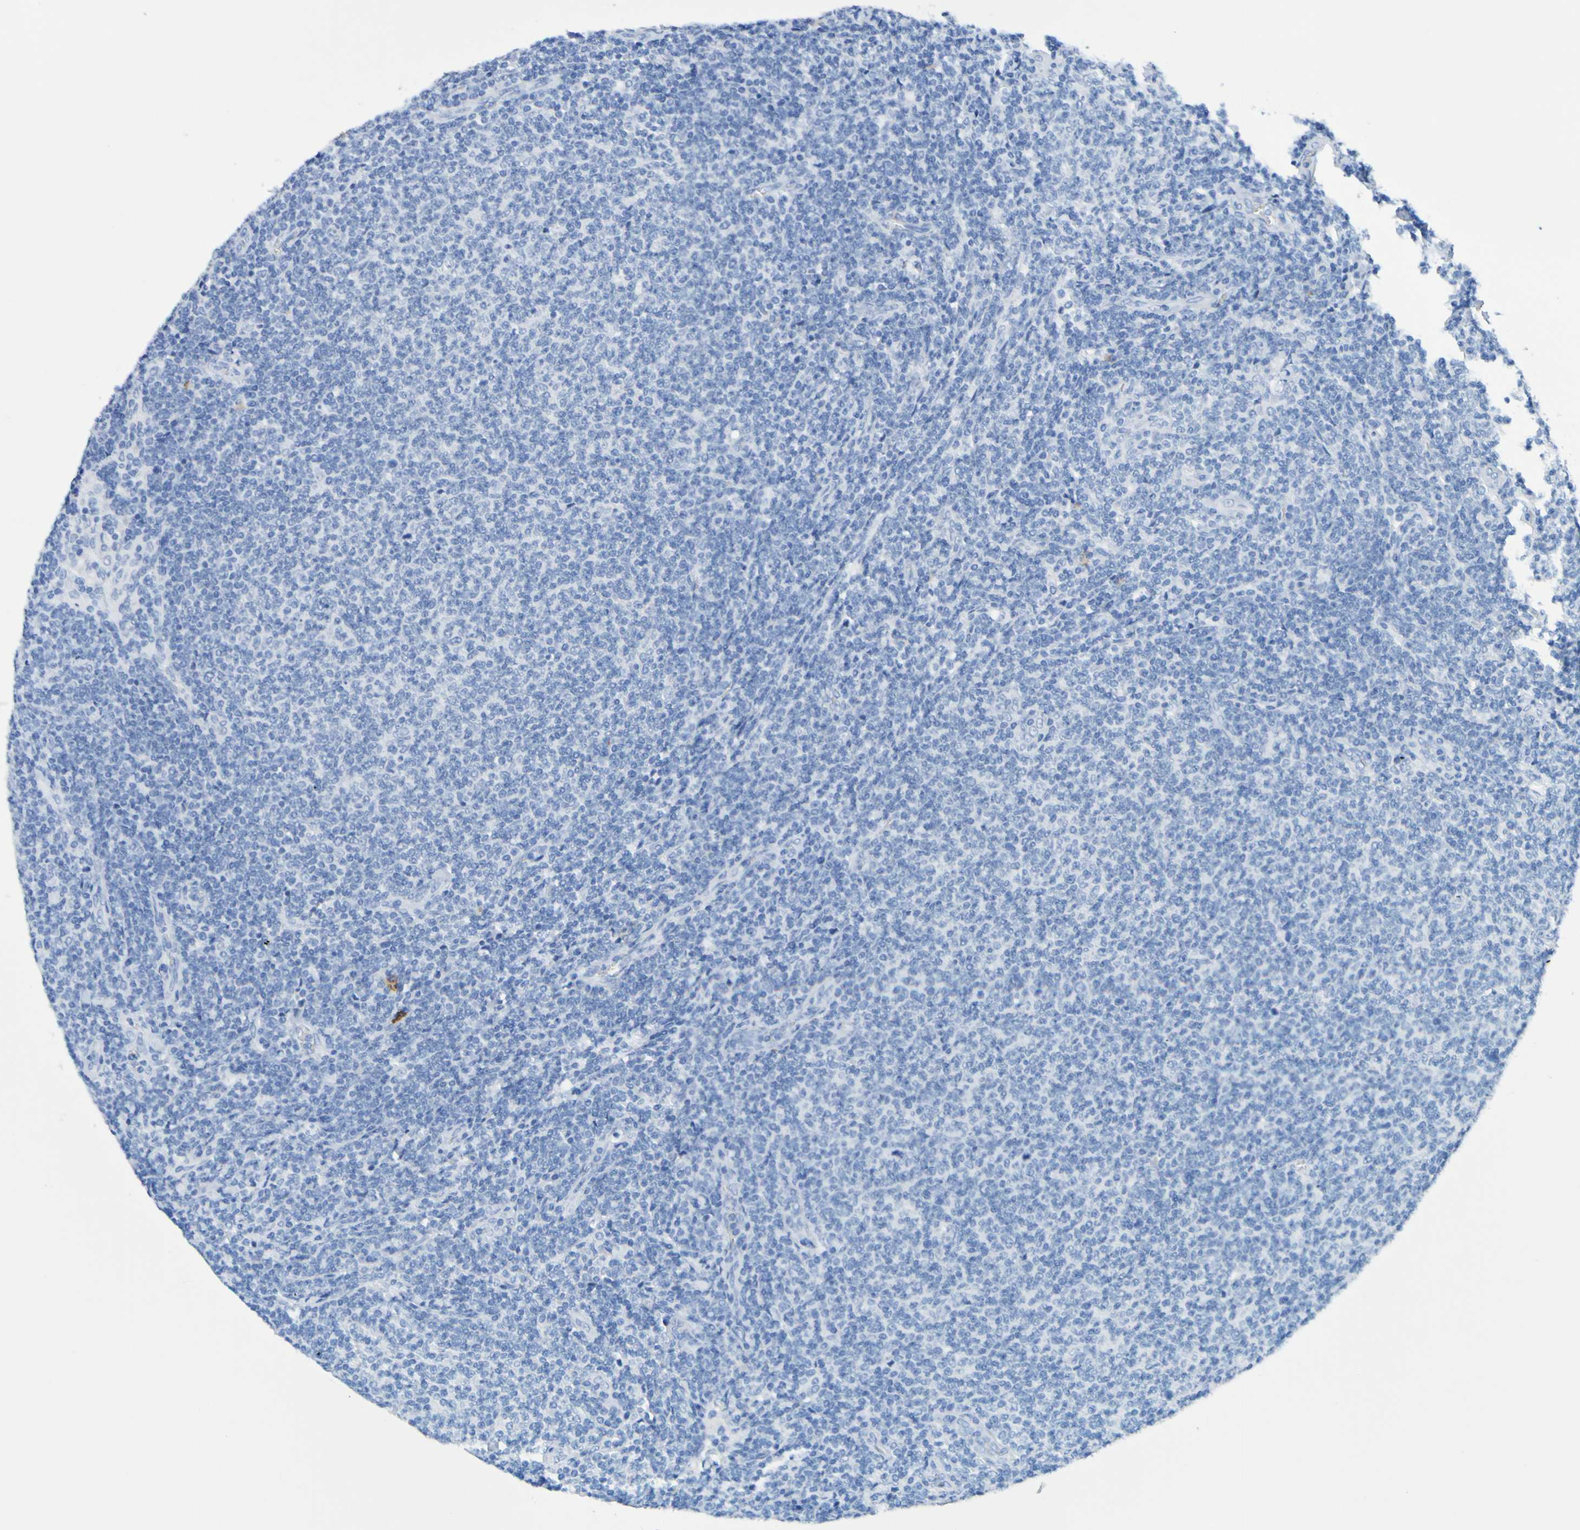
{"staining": {"intensity": "negative", "quantity": "none", "location": "none"}, "tissue": "lymphoma", "cell_type": "Tumor cells", "image_type": "cancer", "snomed": [{"axis": "morphology", "description": "Malignant lymphoma, non-Hodgkin's type, Low grade"}, {"axis": "topography", "description": "Lymph node"}], "caption": "High power microscopy image of an immunohistochemistry (IHC) photomicrograph of low-grade malignant lymphoma, non-Hodgkin's type, revealing no significant expression in tumor cells.", "gene": "DPEP1", "patient": {"sex": "male", "age": 66}}